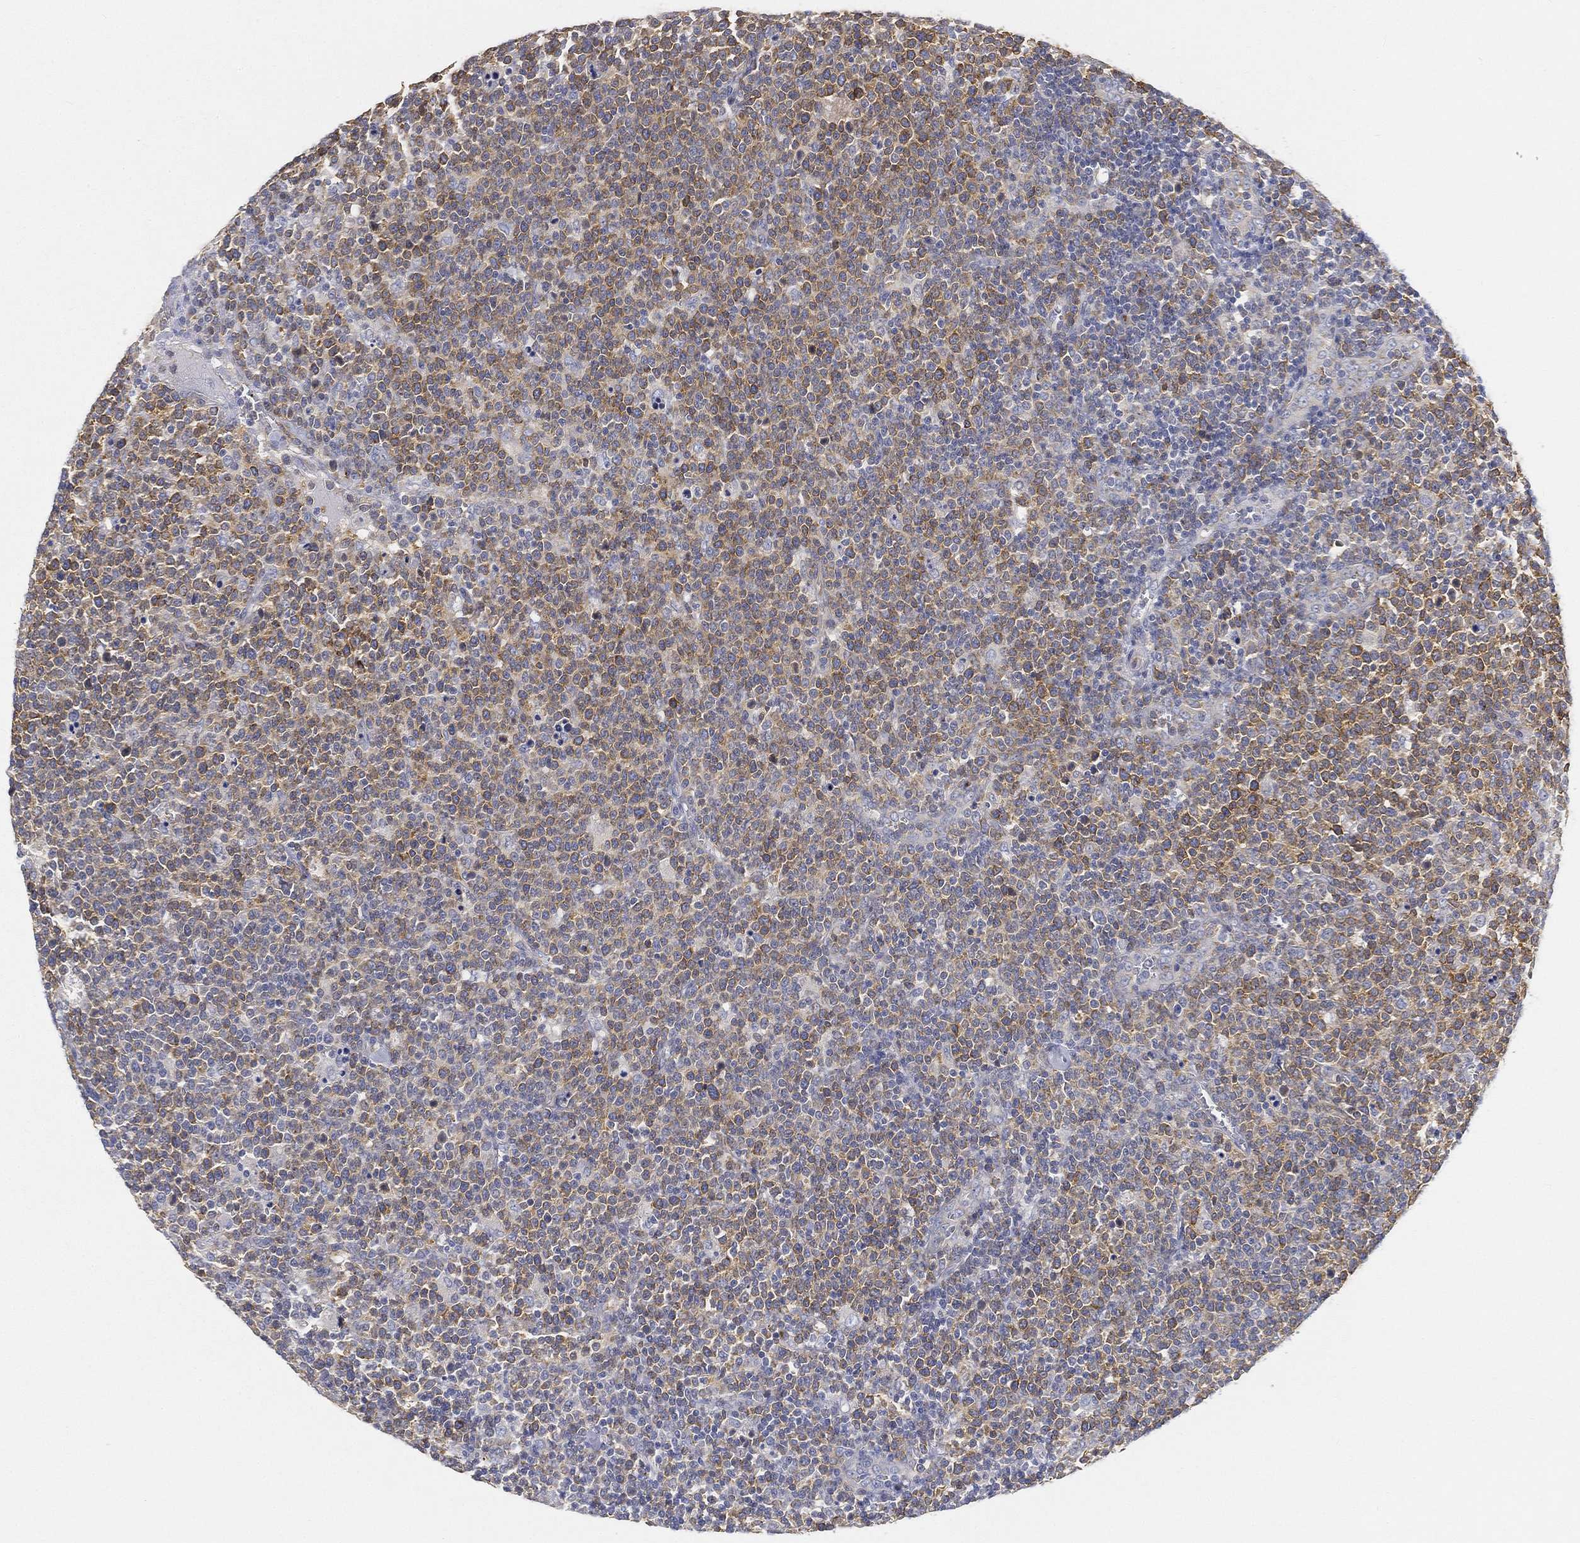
{"staining": {"intensity": "strong", "quantity": "25%-75%", "location": "cytoplasmic/membranous"}, "tissue": "lymphoma", "cell_type": "Tumor cells", "image_type": "cancer", "snomed": [{"axis": "morphology", "description": "Malignant lymphoma, non-Hodgkin's type, High grade"}, {"axis": "topography", "description": "Lymph node"}], "caption": "This image displays IHC staining of human lymphoma, with high strong cytoplasmic/membranous positivity in about 25%-75% of tumor cells.", "gene": "TMEM25", "patient": {"sex": "male", "age": 61}}